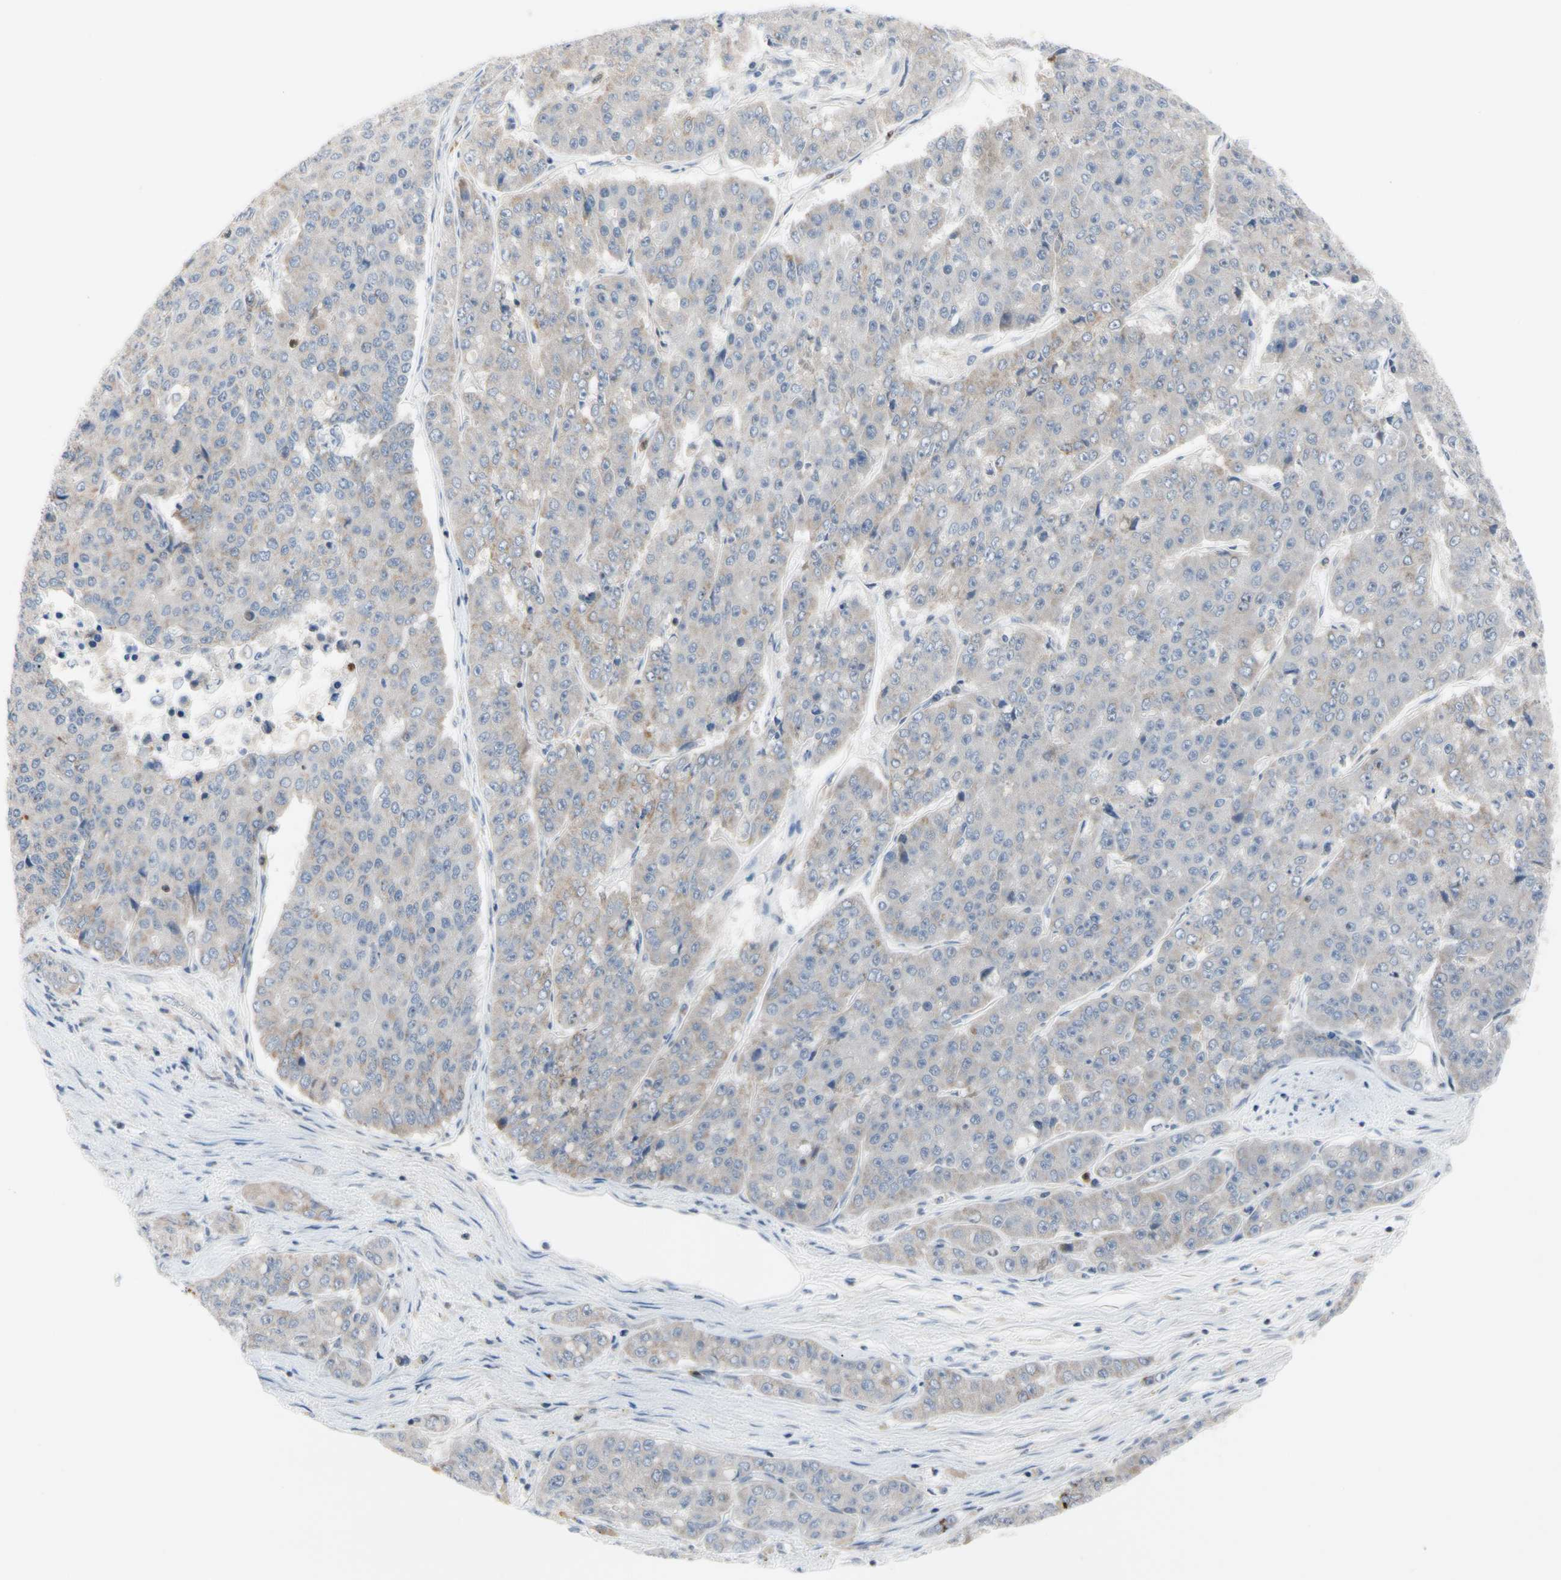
{"staining": {"intensity": "weak", "quantity": "<25%", "location": "cytoplasmic/membranous"}, "tissue": "pancreatic cancer", "cell_type": "Tumor cells", "image_type": "cancer", "snomed": [{"axis": "morphology", "description": "Adenocarcinoma, NOS"}, {"axis": "topography", "description": "Pancreas"}], "caption": "This image is of pancreatic cancer stained with immunohistochemistry (IHC) to label a protein in brown with the nuclei are counter-stained blue. There is no staining in tumor cells.", "gene": "MCL1", "patient": {"sex": "male", "age": 50}}